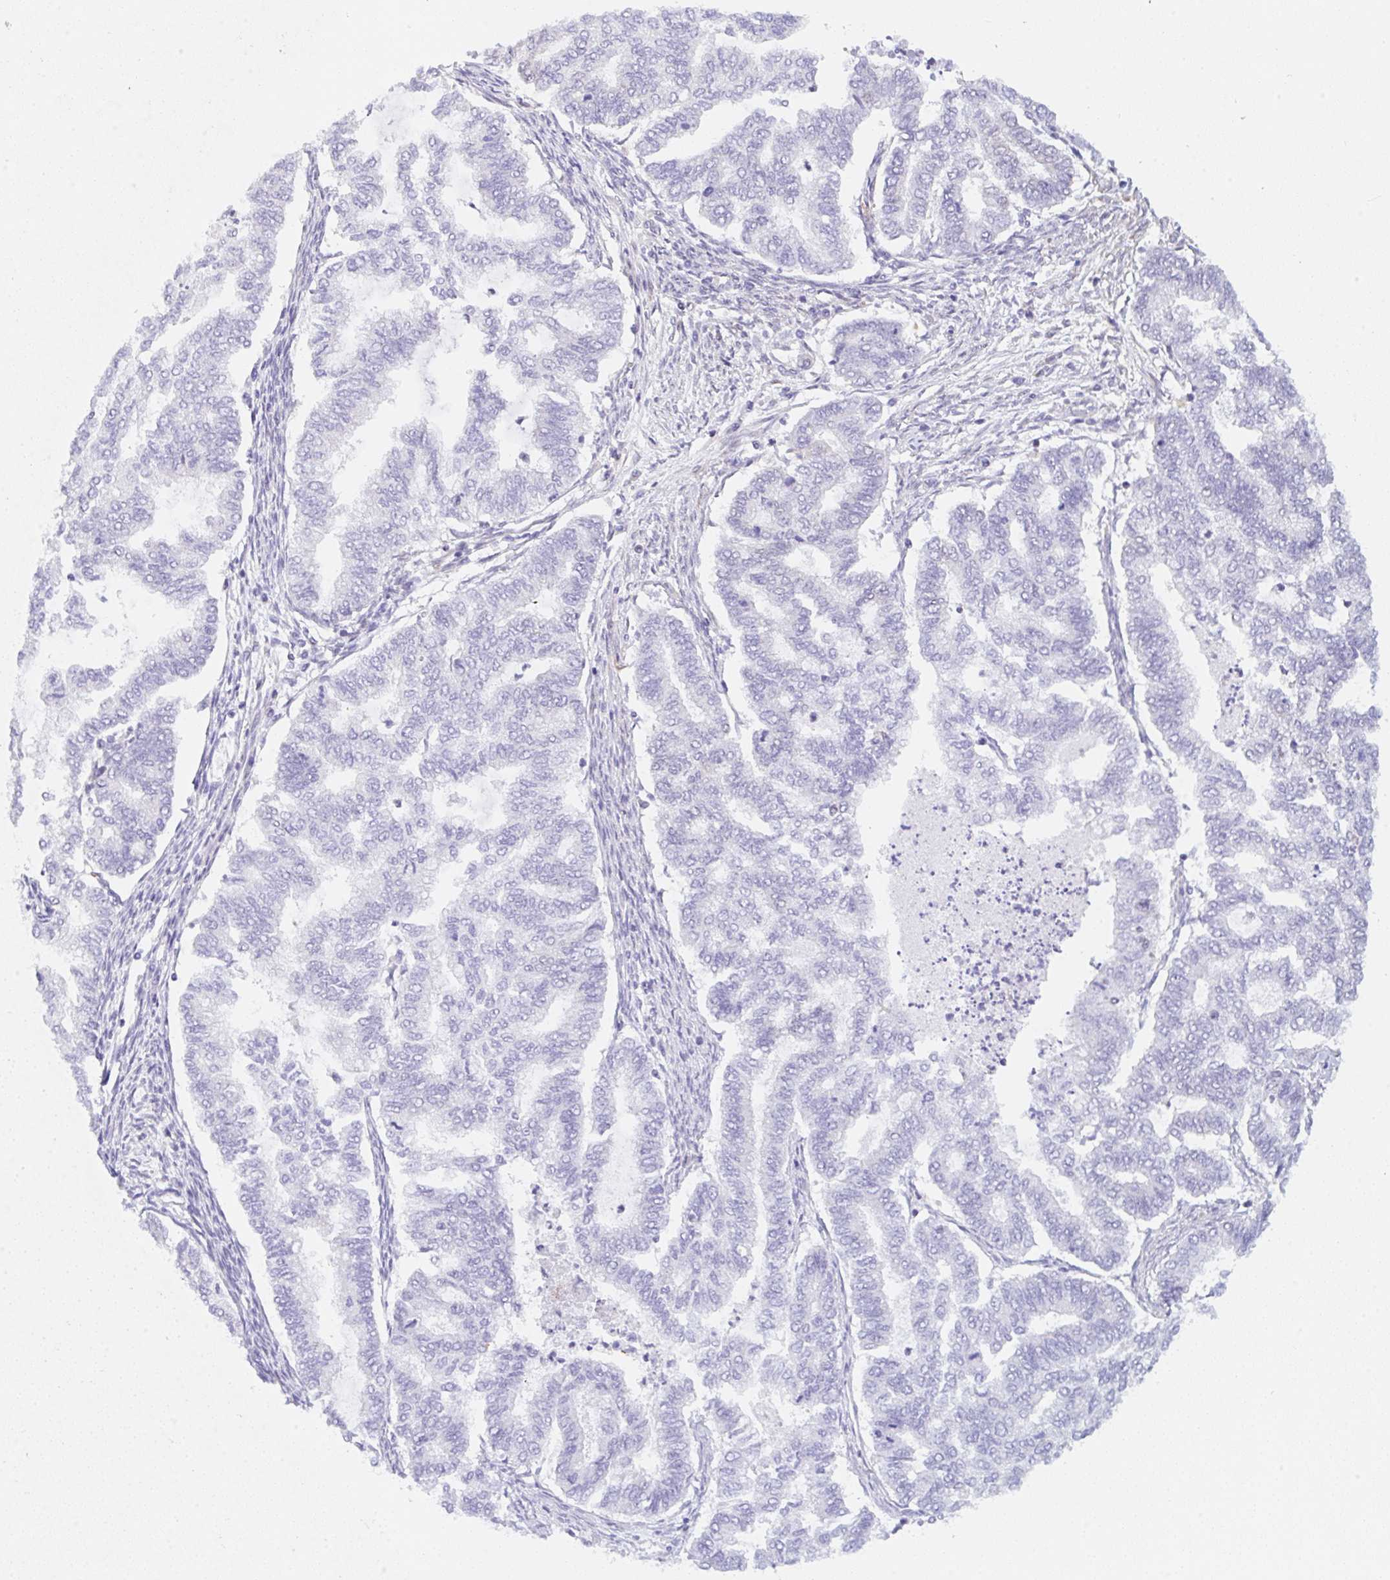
{"staining": {"intensity": "negative", "quantity": "none", "location": "none"}, "tissue": "endometrial cancer", "cell_type": "Tumor cells", "image_type": "cancer", "snomed": [{"axis": "morphology", "description": "Adenocarcinoma, NOS"}, {"axis": "topography", "description": "Endometrium"}], "caption": "Protein analysis of endometrial cancer (adenocarcinoma) shows no significant positivity in tumor cells. (DAB immunohistochemistry (IHC), high magnification).", "gene": "TBPL2", "patient": {"sex": "female", "age": 79}}